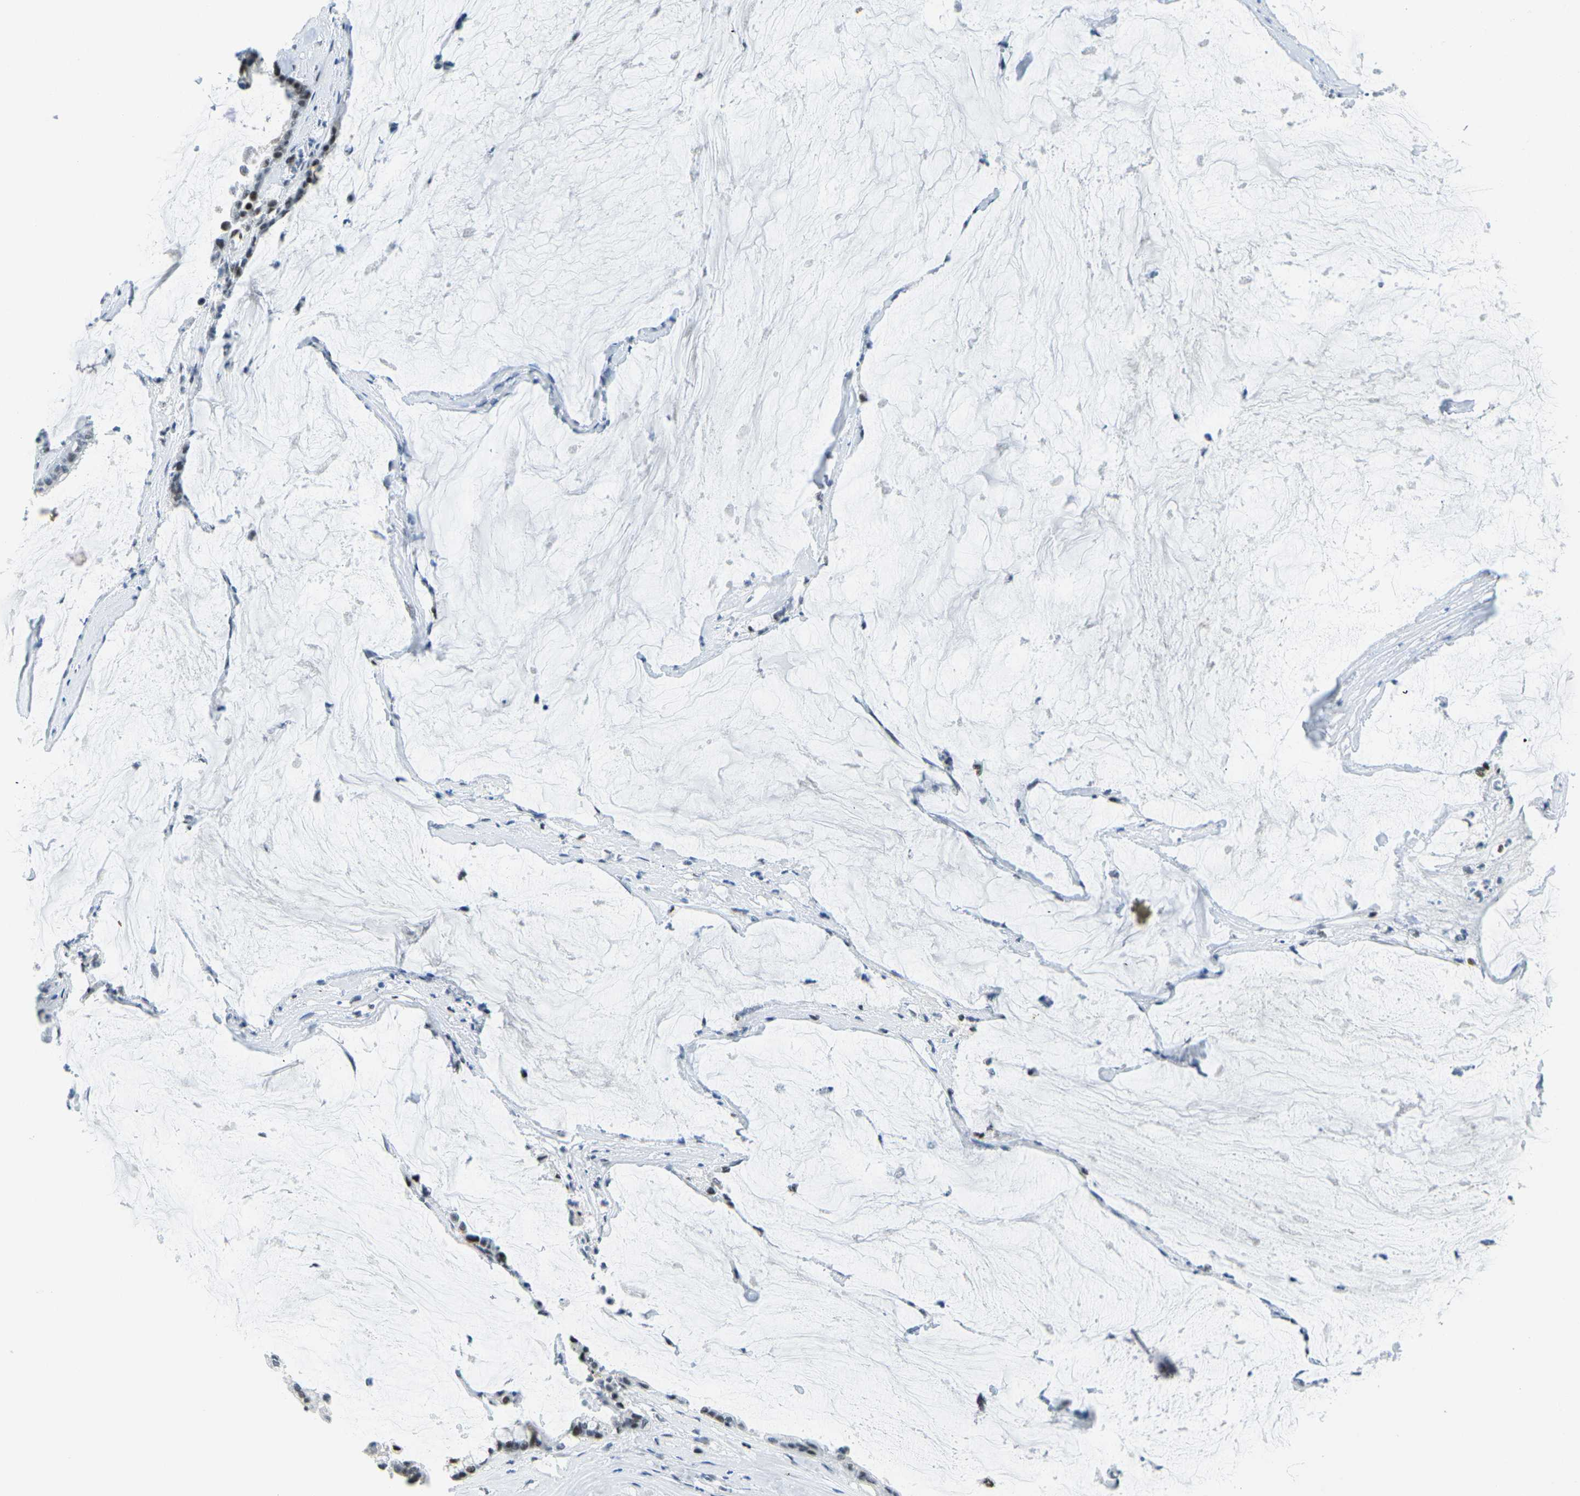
{"staining": {"intensity": "moderate", "quantity": "<25%", "location": "nuclear"}, "tissue": "pancreatic cancer", "cell_type": "Tumor cells", "image_type": "cancer", "snomed": [{"axis": "morphology", "description": "Adenocarcinoma, NOS"}, {"axis": "topography", "description": "Pancreas"}], "caption": "Tumor cells exhibit moderate nuclear expression in approximately <25% of cells in adenocarcinoma (pancreatic).", "gene": "PRPF8", "patient": {"sex": "male", "age": 41}}